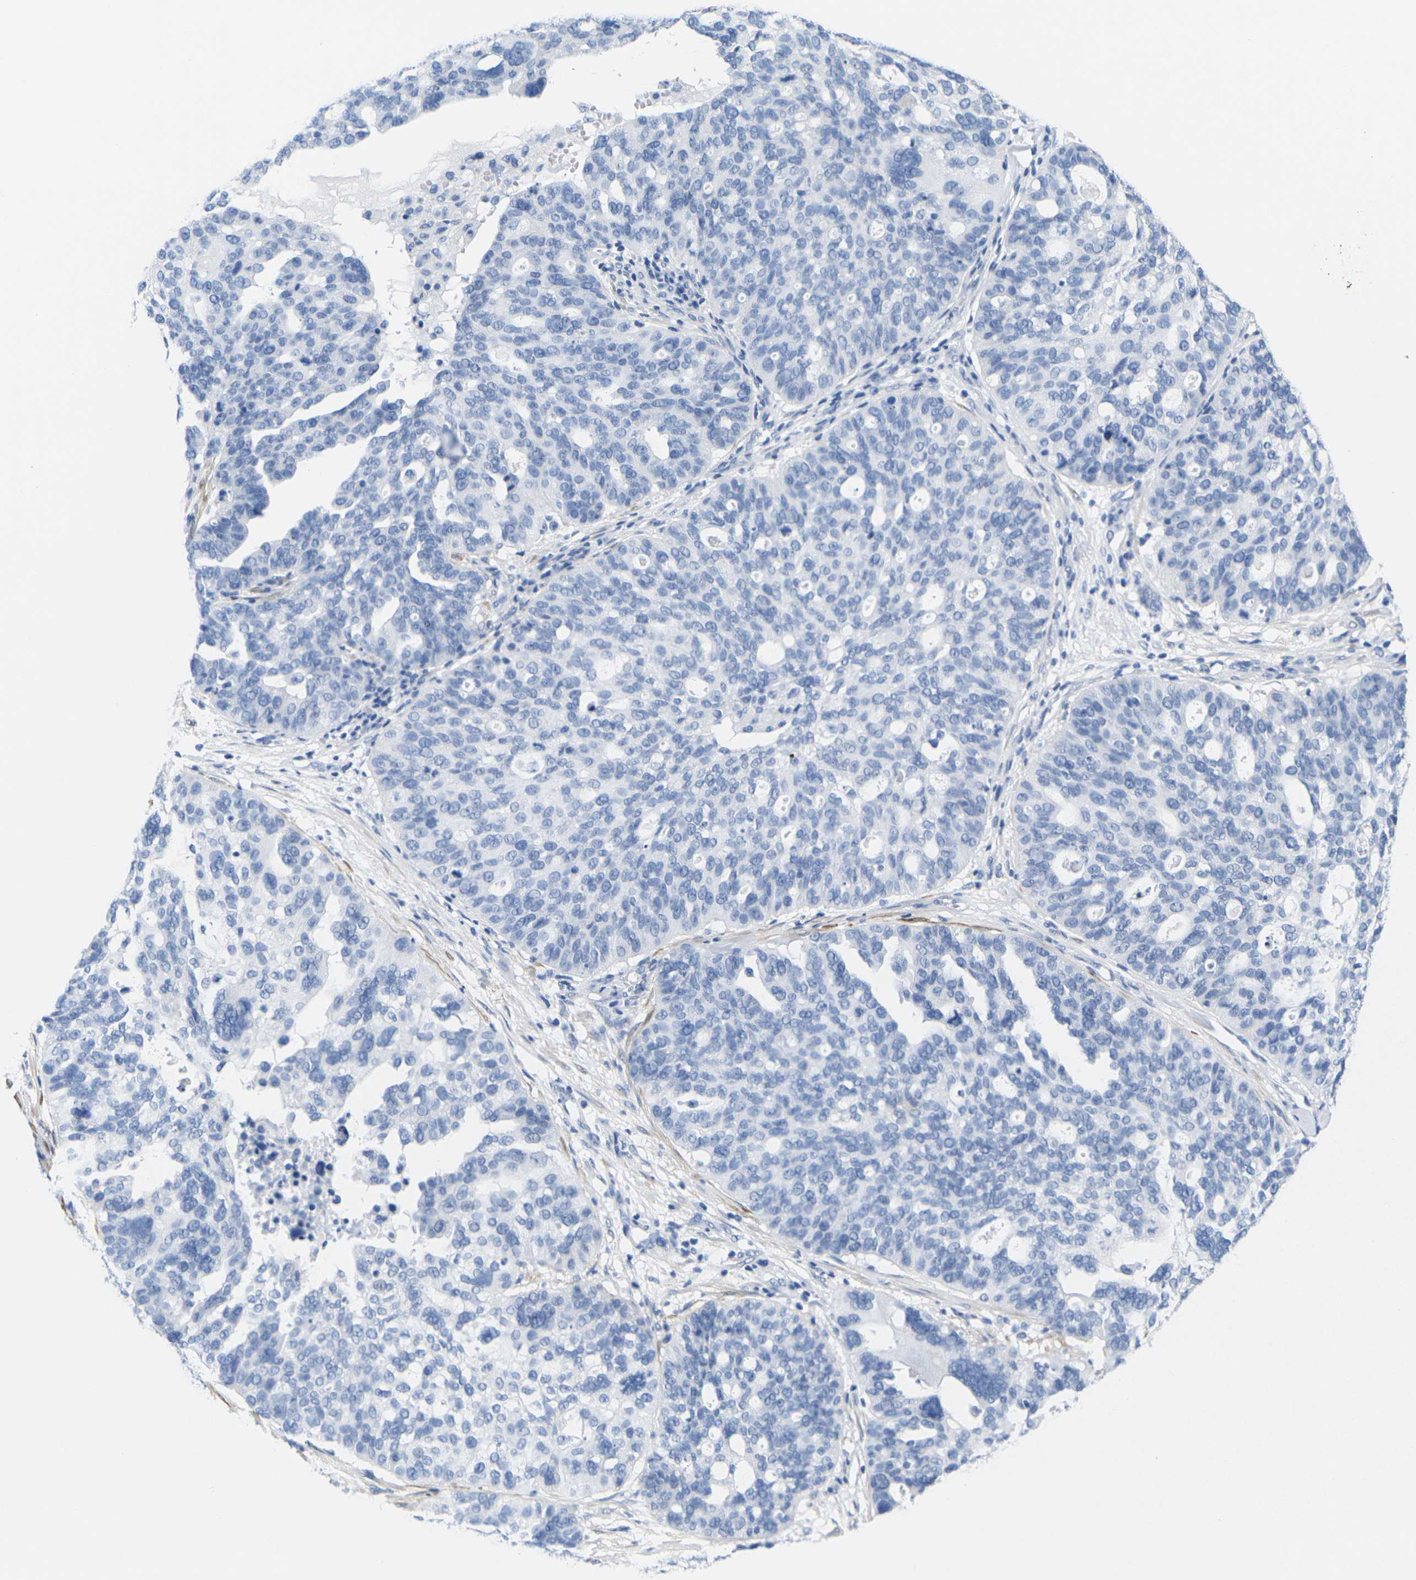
{"staining": {"intensity": "negative", "quantity": "none", "location": "none"}, "tissue": "ovarian cancer", "cell_type": "Tumor cells", "image_type": "cancer", "snomed": [{"axis": "morphology", "description": "Cystadenocarcinoma, serous, NOS"}, {"axis": "topography", "description": "Ovary"}], "caption": "Immunohistochemistry (IHC) of human serous cystadenocarcinoma (ovarian) reveals no staining in tumor cells.", "gene": "CNN1", "patient": {"sex": "female", "age": 59}}